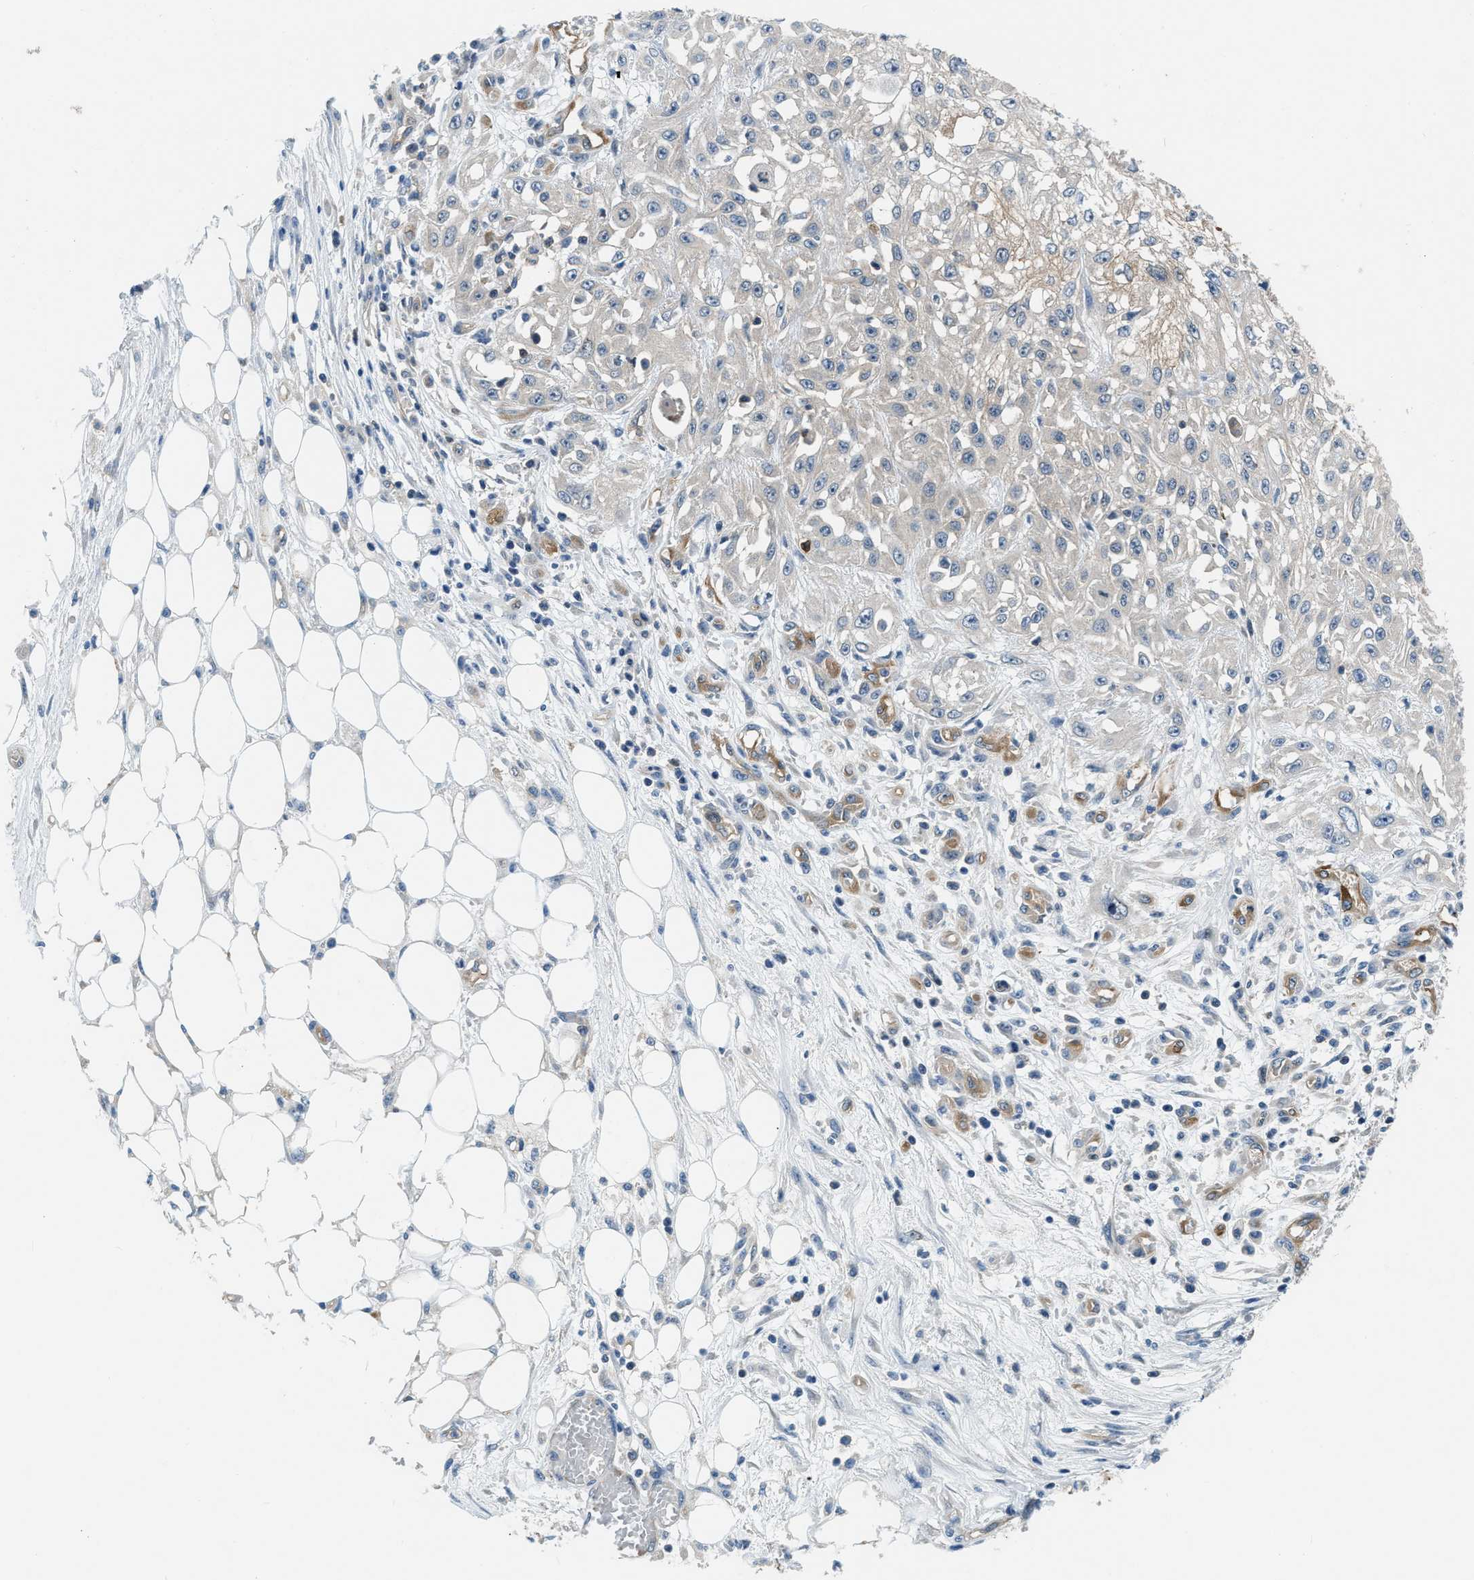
{"staining": {"intensity": "negative", "quantity": "none", "location": "none"}, "tissue": "skin cancer", "cell_type": "Tumor cells", "image_type": "cancer", "snomed": [{"axis": "morphology", "description": "Squamous cell carcinoma, NOS"}, {"axis": "morphology", "description": "Squamous cell carcinoma, metastatic, NOS"}, {"axis": "topography", "description": "Skin"}, {"axis": "topography", "description": "Lymph node"}], "caption": "DAB immunohistochemical staining of skin cancer reveals no significant staining in tumor cells. (DAB immunohistochemistry visualized using brightfield microscopy, high magnification).", "gene": "PFKP", "patient": {"sex": "male", "age": 75}}